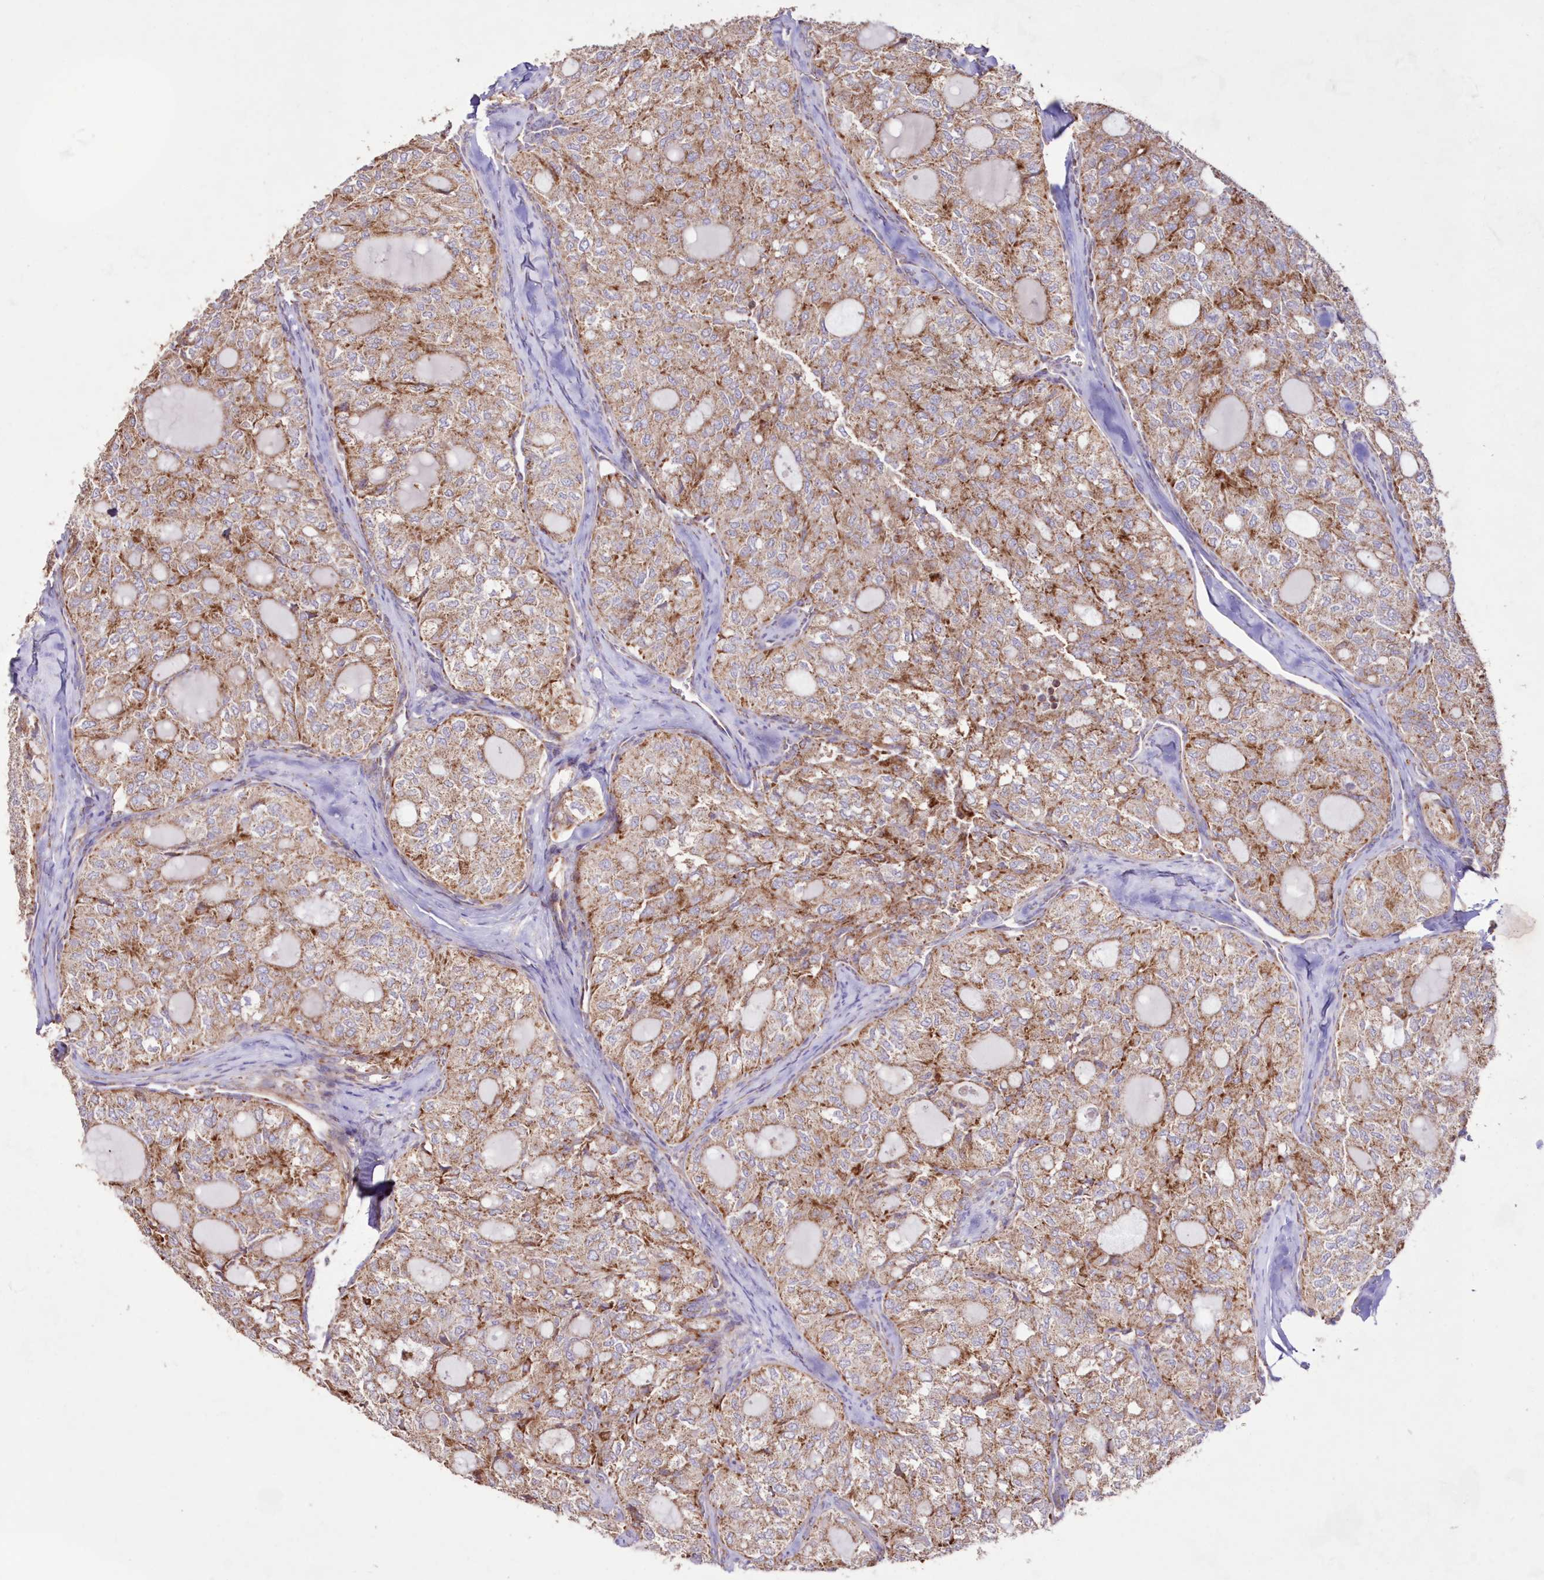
{"staining": {"intensity": "moderate", "quantity": "25%-75%", "location": "cytoplasmic/membranous"}, "tissue": "thyroid cancer", "cell_type": "Tumor cells", "image_type": "cancer", "snomed": [{"axis": "morphology", "description": "Follicular adenoma carcinoma, NOS"}, {"axis": "topography", "description": "Thyroid gland"}], "caption": "Protein analysis of follicular adenoma carcinoma (thyroid) tissue reveals moderate cytoplasmic/membranous positivity in approximately 25%-75% of tumor cells.", "gene": "HADHB", "patient": {"sex": "male", "age": 75}}